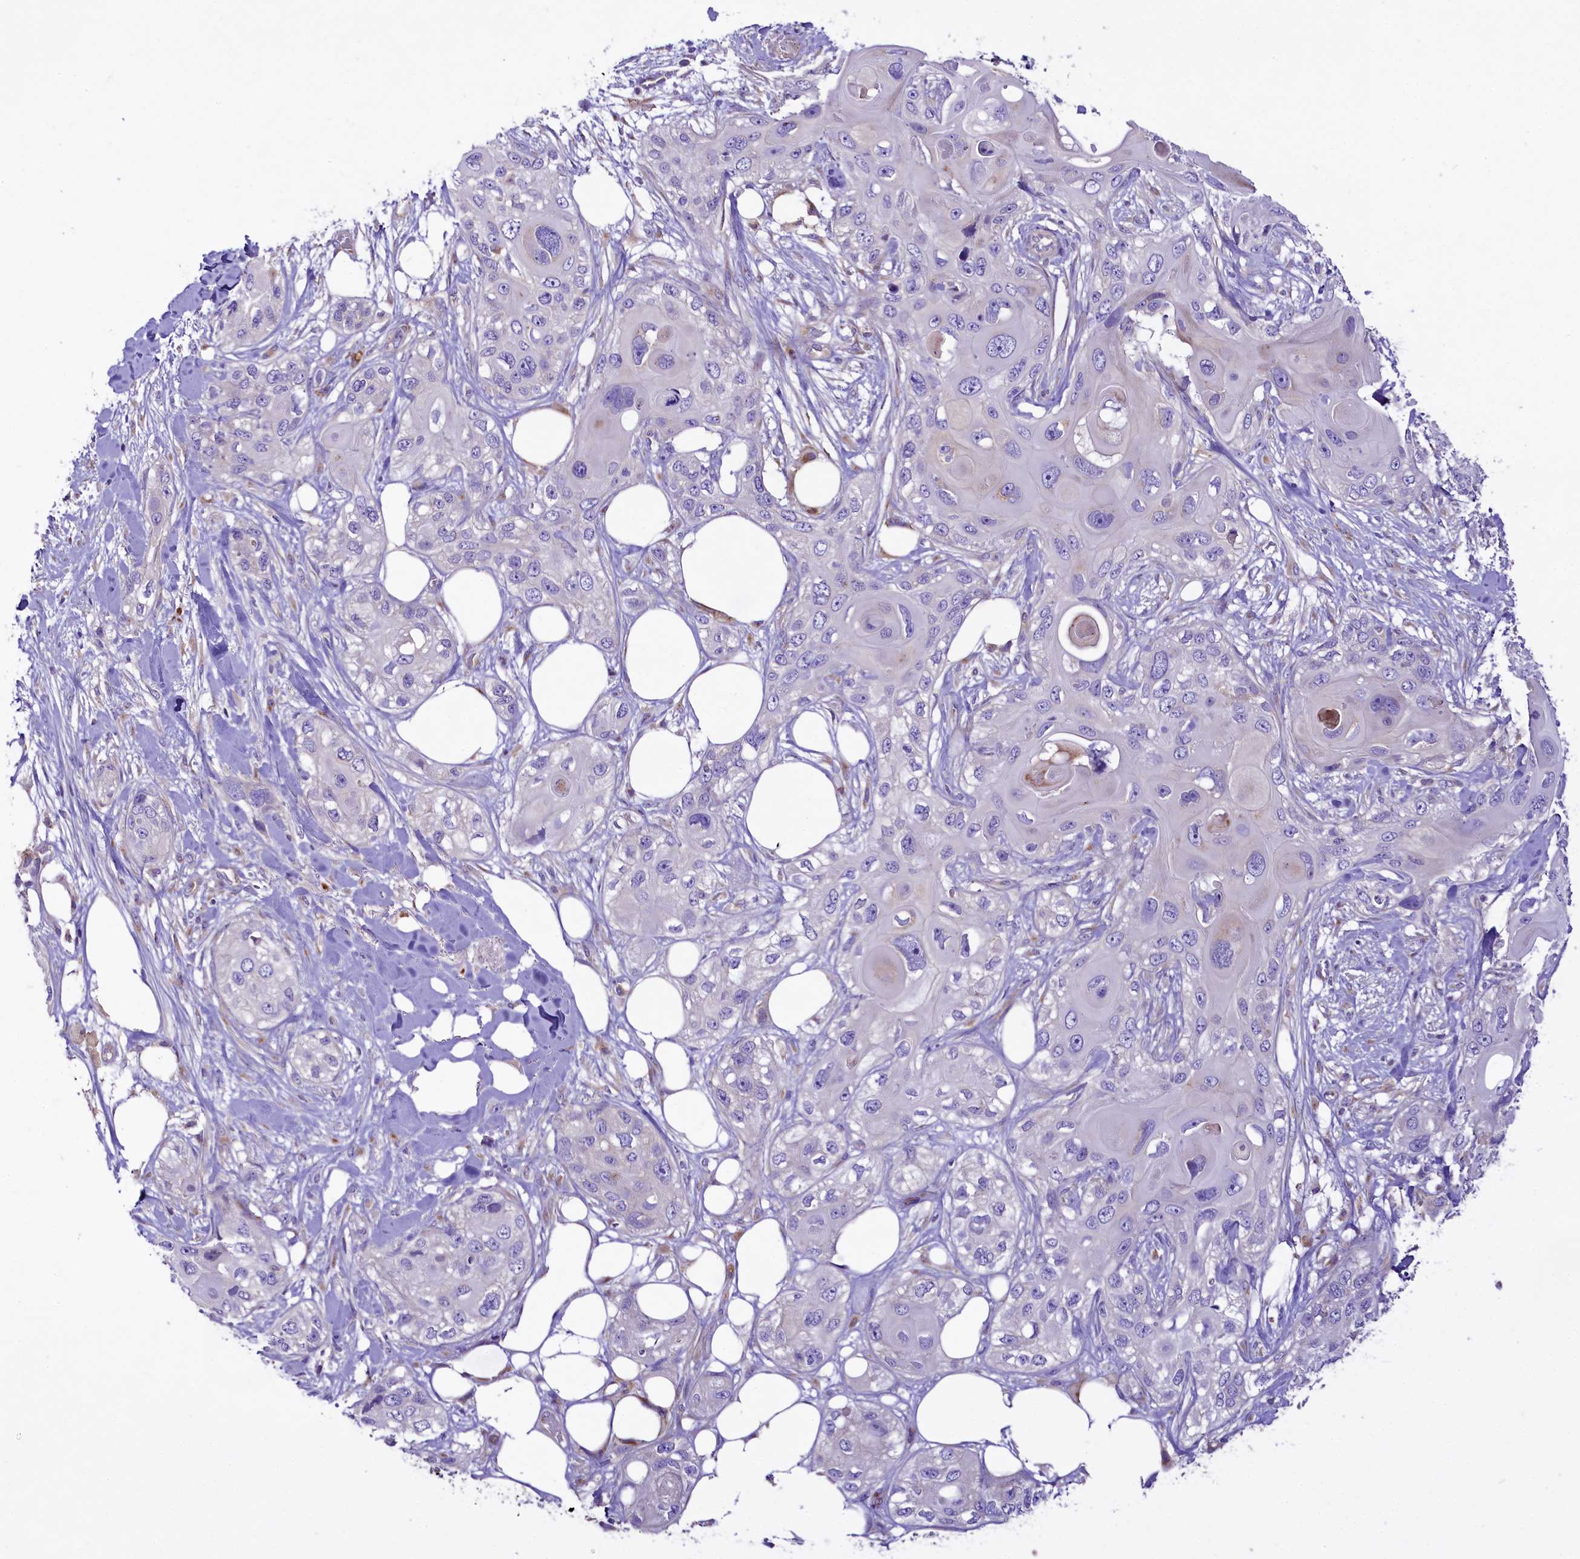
{"staining": {"intensity": "negative", "quantity": "none", "location": "none"}, "tissue": "skin cancer", "cell_type": "Tumor cells", "image_type": "cancer", "snomed": [{"axis": "morphology", "description": "Normal tissue, NOS"}, {"axis": "morphology", "description": "Squamous cell carcinoma, NOS"}, {"axis": "topography", "description": "Skin"}], "caption": "Tumor cells are negative for brown protein staining in skin squamous cell carcinoma.", "gene": "PEMT", "patient": {"sex": "male", "age": 72}}